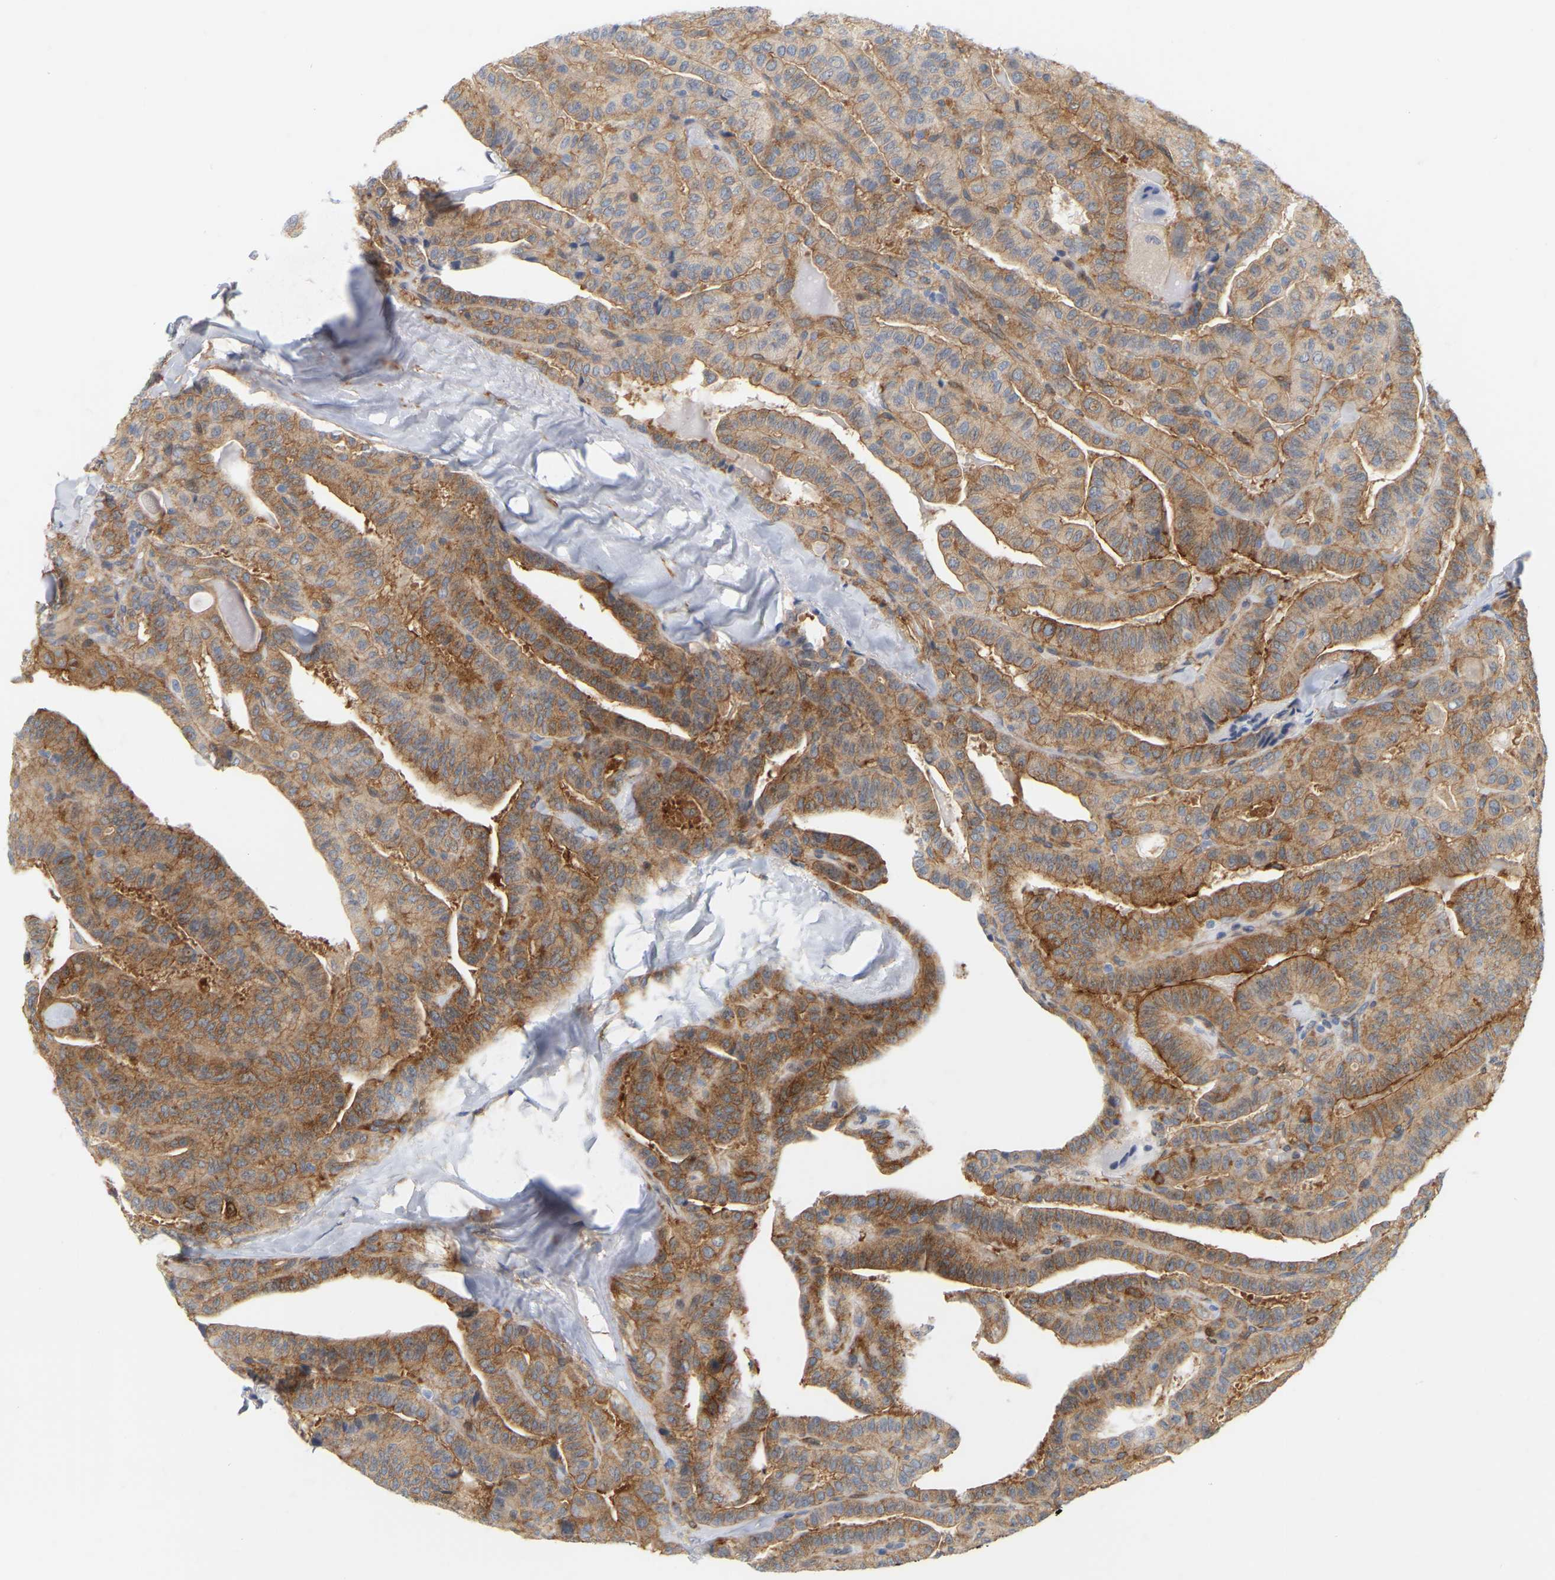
{"staining": {"intensity": "moderate", "quantity": ">75%", "location": "cytoplasmic/membranous"}, "tissue": "thyroid cancer", "cell_type": "Tumor cells", "image_type": "cancer", "snomed": [{"axis": "morphology", "description": "Papillary adenocarcinoma, NOS"}, {"axis": "topography", "description": "Thyroid gland"}], "caption": "Brown immunohistochemical staining in human papillary adenocarcinoma (thyroid) demonstrates moderate cytoplasmic/membranous expression in about >75% of tumor cells.", "gene": "RAPH1", "patient": {"sex": "male", "age": 77}}